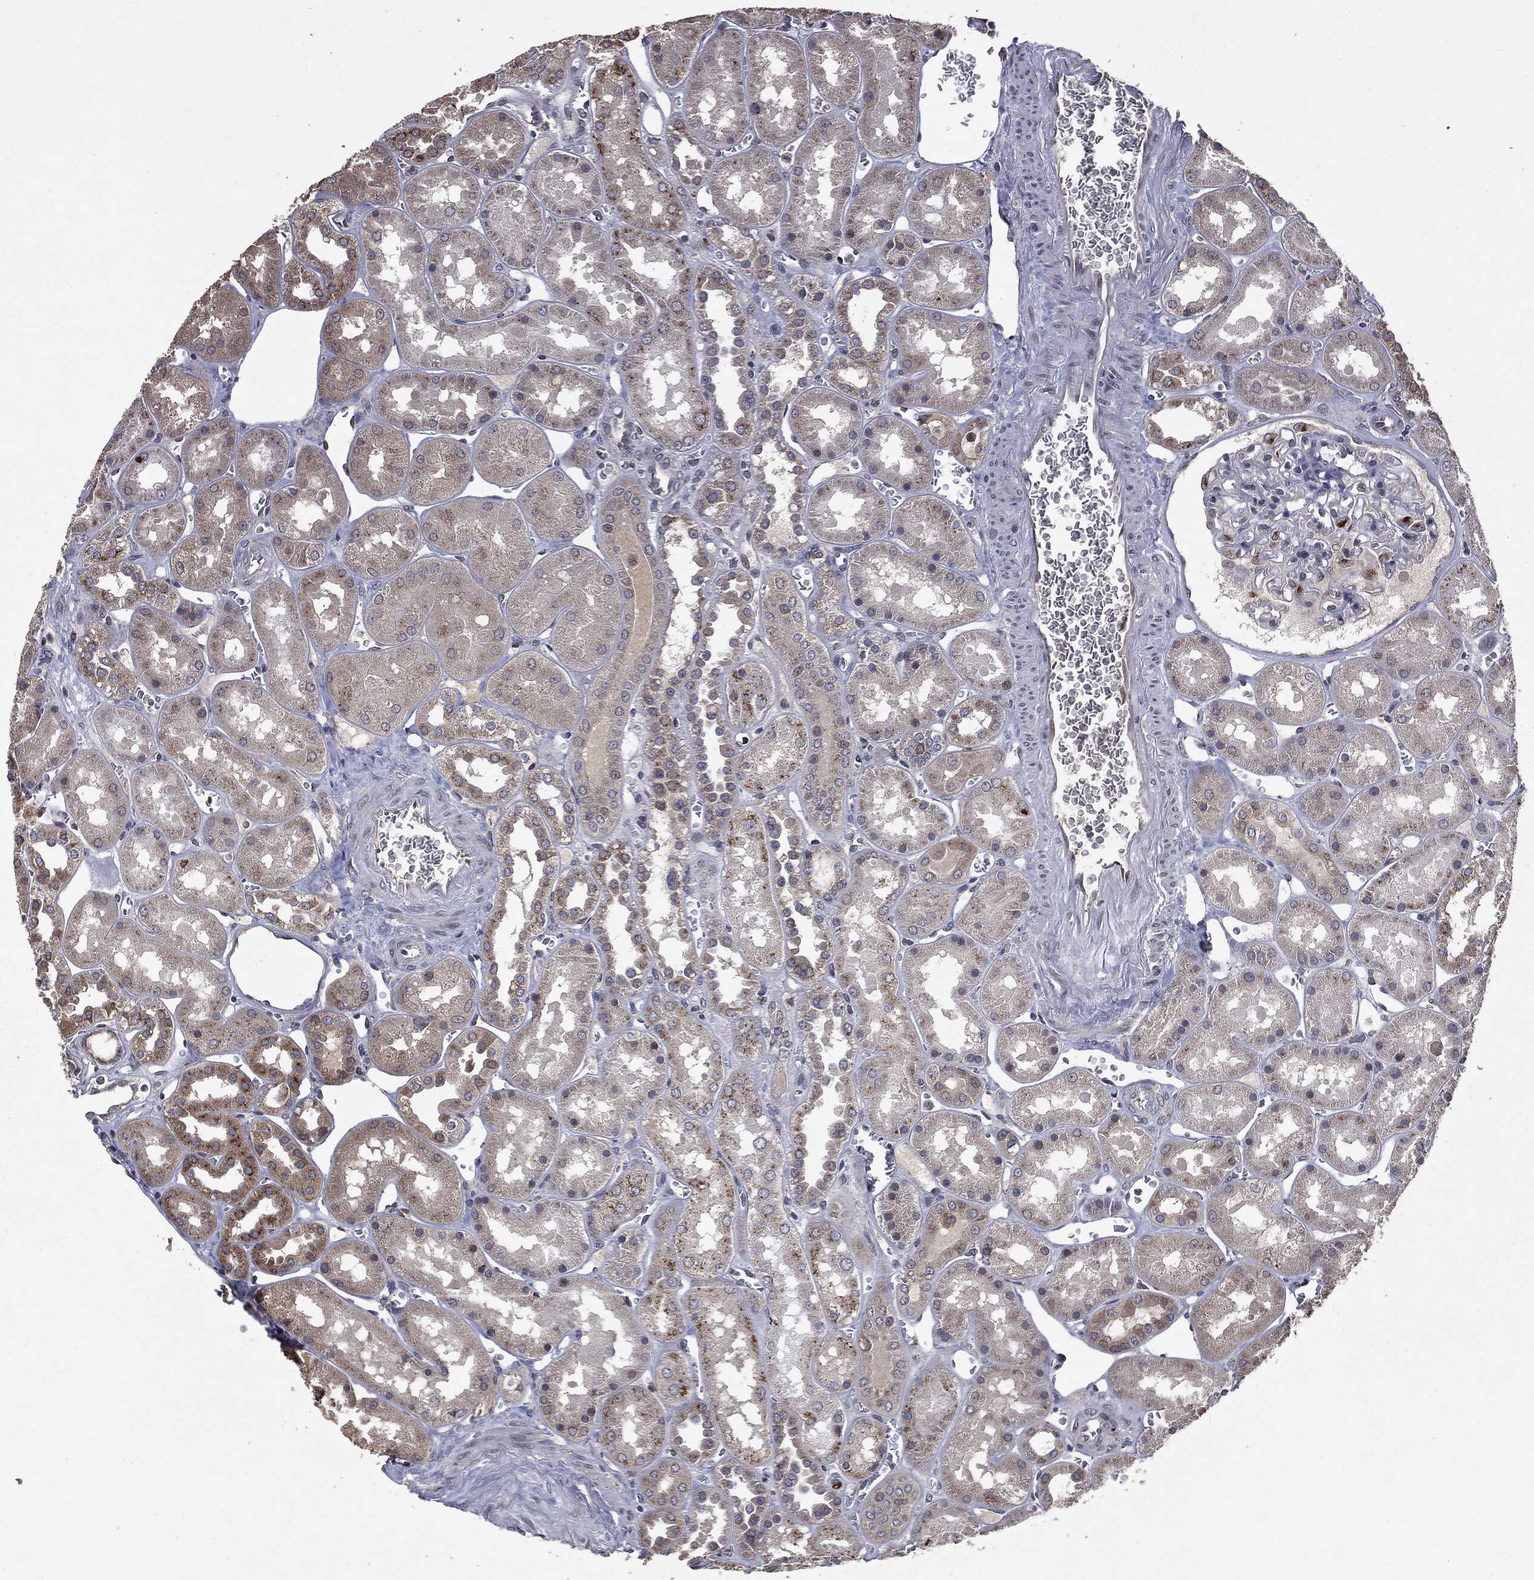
{"staining": {"intensity": "strong", "quantity": "<25%", "location": "cytoplasmic/membranous"}, "tissue": "kidney", "cell_type": "Cells in glomeruli", "image_type": "normal", "snomed": [{"axis": "morphology", "description": "Normal tissue, NOS"}, {"axis": "topography", "description": "Kidney"}], "caption": "Brown immunohistochemical staining in benign human kidney reveals strong cytoplasmic/membranous staining in about <25% of cells in glomeruli.", "gene": "PLPPR2", "patient": {"sex": "male", "age": 73}}